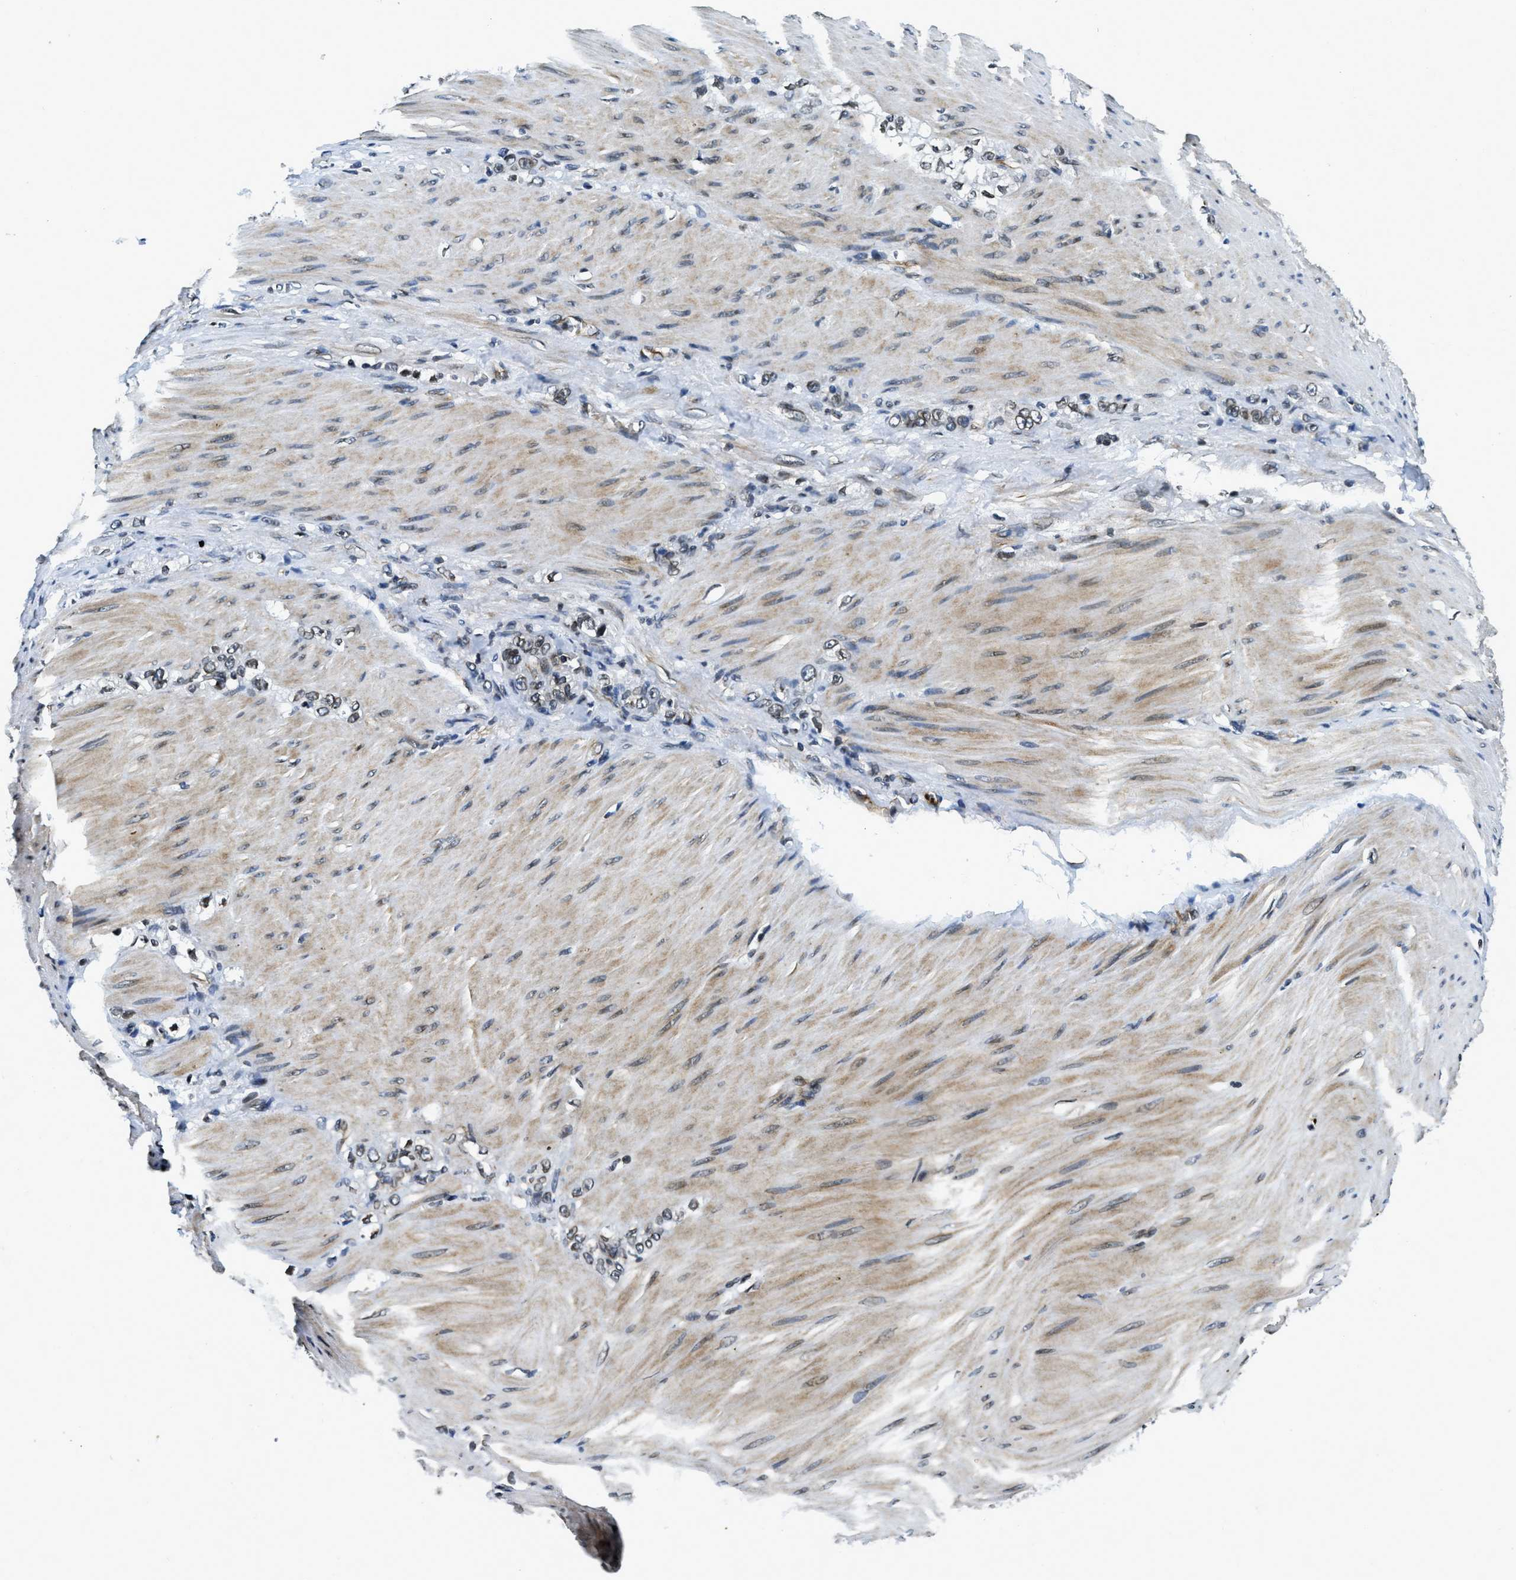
{"staining": {"intensity": "moderate", "quantity": ">75%", "location": "cytoplasmic/membranous,nuclear"}, "tissue": "stomach cancer", "cell_type": "Tumor cells", "image_type": "cancer", "snomed": [{"axis": "morphology", "description": "Normal tissue, NOS"}, {"axis": "morphology", "description": "Adenocarcinoma, NOS"}, {"axis": "topography", "description": "Stomach"}], "caption": "Moderate cytoplasmic/membranous and nuclear expression is appreciated in about >75% of tumor cells in stomach cancer (adenocarcinoma). (Brightfield microscopy of DAB IHC at high magnification).", "gene": "ZC3HC1", "patient": {"sex": "male", "age": 82}}